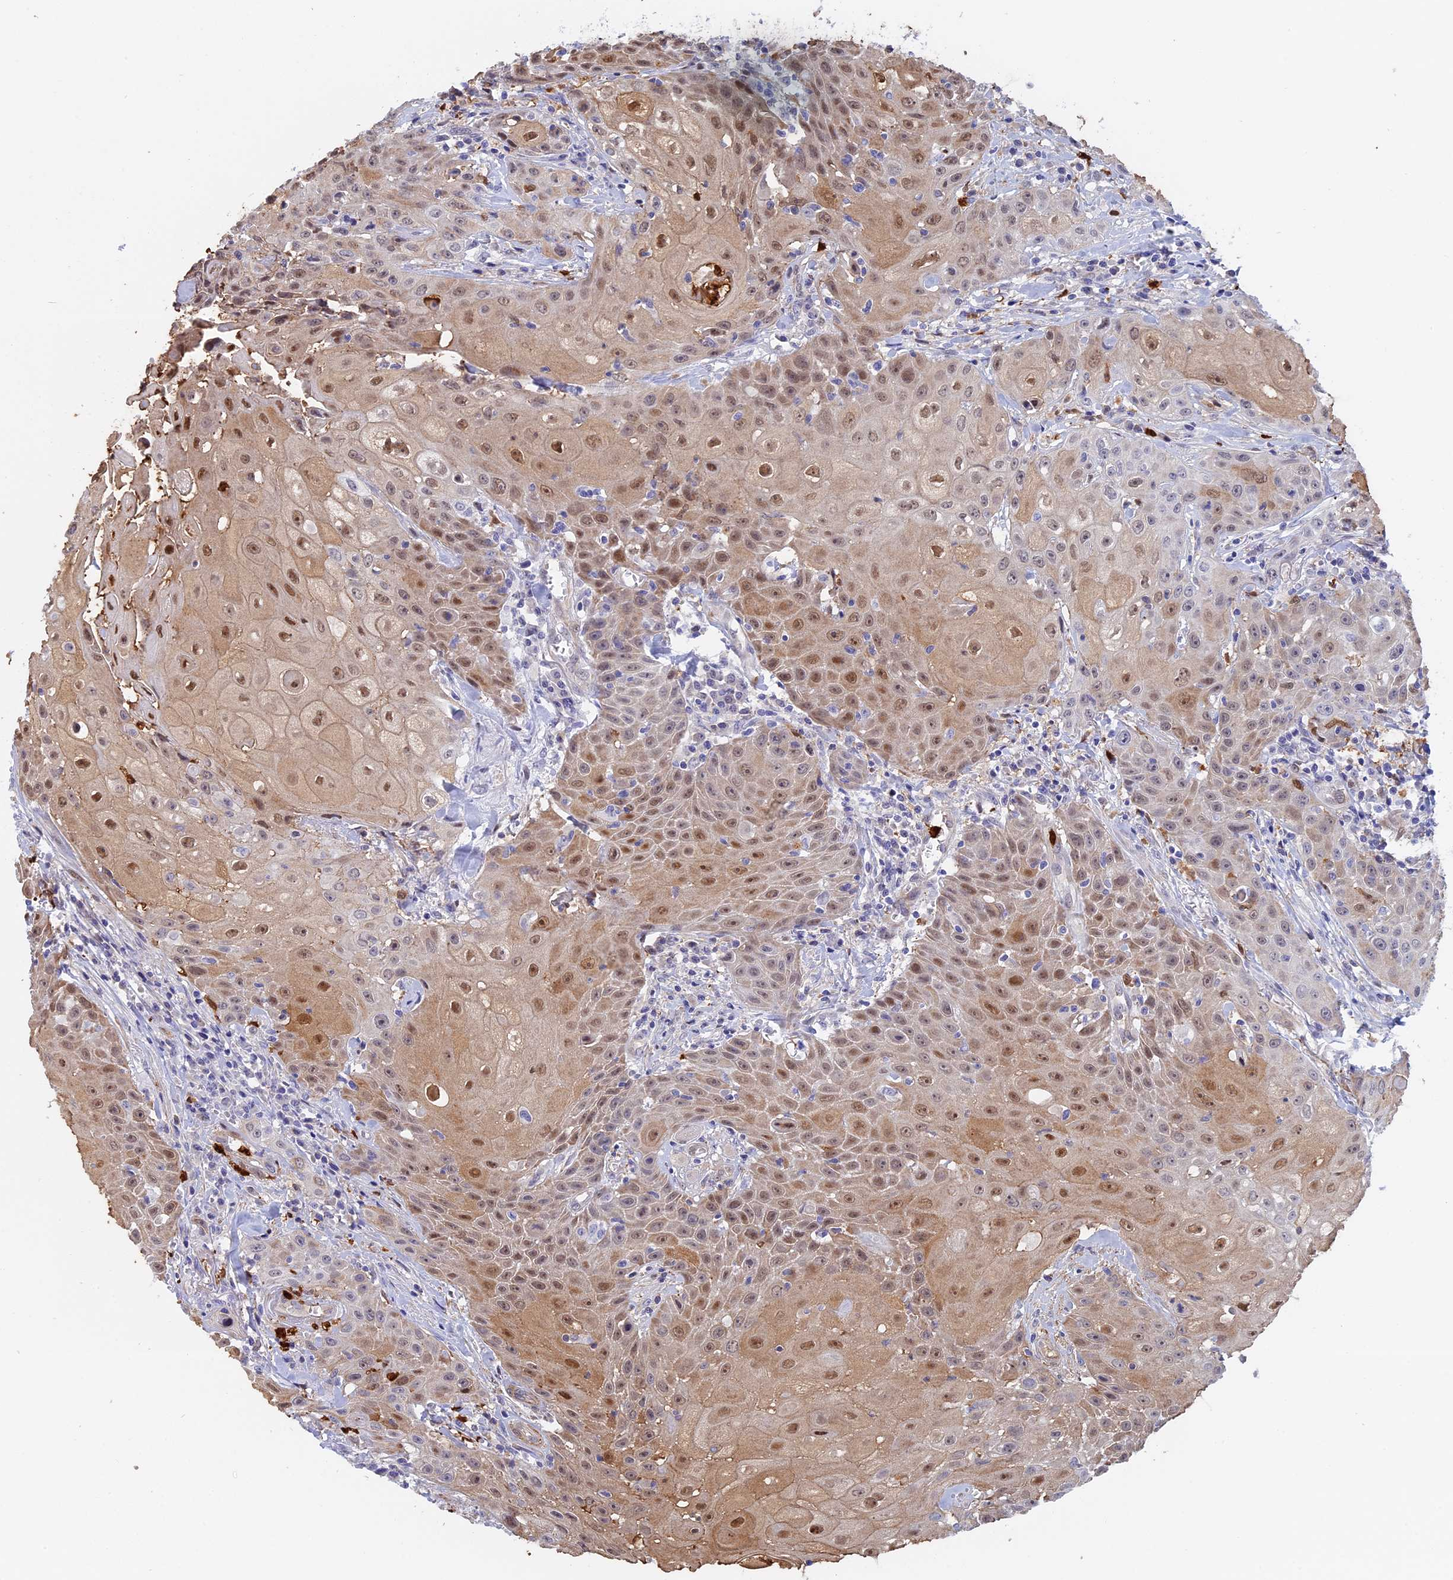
{"staining": {"intensity": "moderate", "quantity": ">75%", "location": "cytoplasmic/membranous,nuclear"}, "tissue": "head and neck cancer", "cell_type": "Tumor cells", "image_type": "cancer", "snomed": [{"axis": "morphology", "description": "Squamous cell carcinoma, NOS"}, {"axis": "topography", "description": "Oral tissue"}, {"axis": "topography", "description": "Head-Neck"}], "caption": "IHC (DAB) staining of human head and neck cancer (squamous cell carcinoma) demonstrates moderate cytoplasmic/membranous and nuclear protein expression in about >75% of tumor cells. (IHC, brightfield microscopy, high magnification).", "gene": "SLC26A1", "patient": {"sex": "female", "age": 82}}